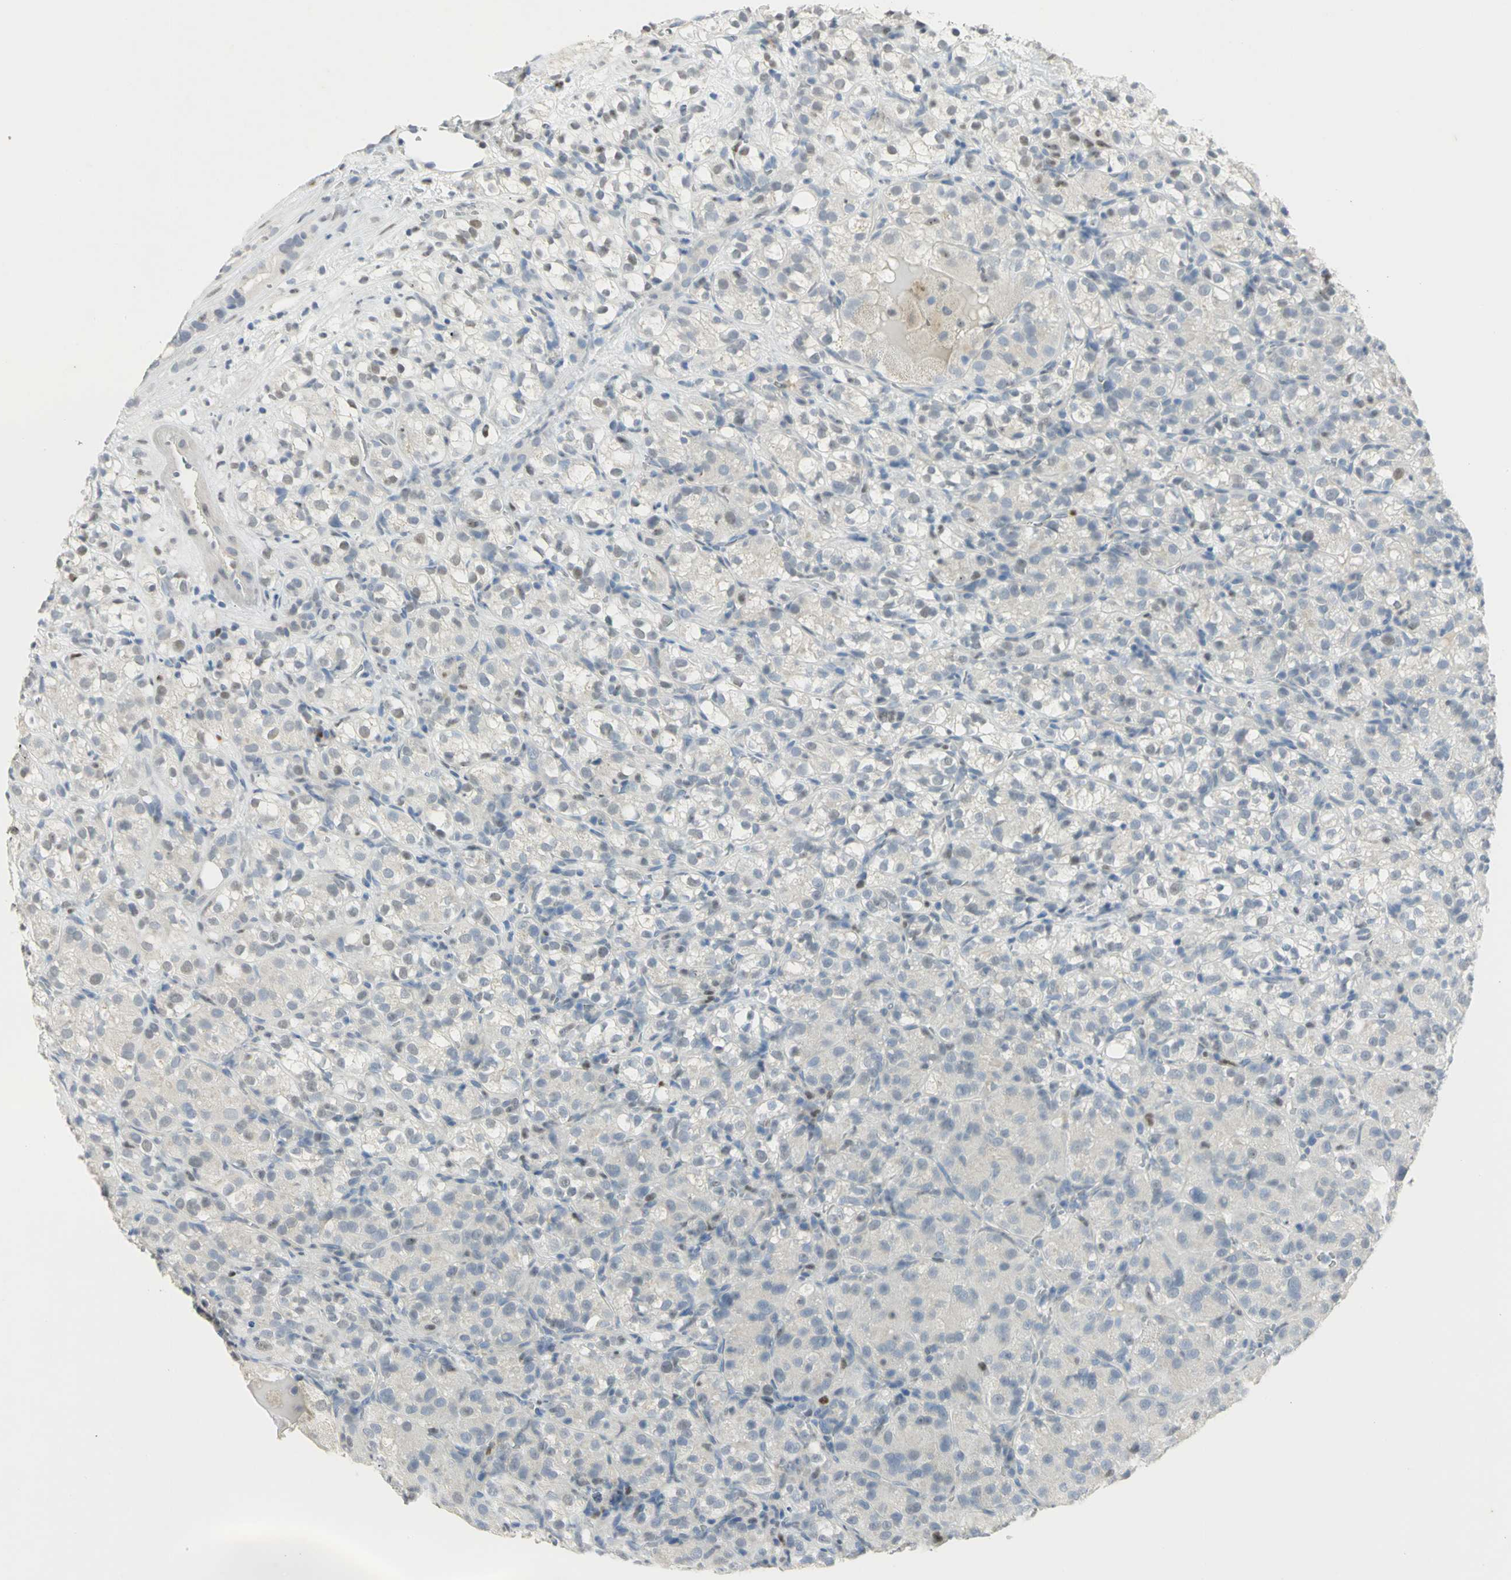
{"staining": {"intensity": "negative", "quantity": "none", "location": "none"}, "tissue": "renal cancer", "cell_type": "Tumor cells", "image_type": "cancer", "snomed": [{"axis": "morphology", "description": "Normal tissue, NOS"}, {"axis": "morphology", "description": "Adenocarcinoma, NOS"}, {"axis": "topography", "description": "Kidney"}], "caption": "The image reveals no significant staining in tumor cells of renal cancer (adenocarcinoma).", "gene": "BCL6", "patient": {"sex": "male", "age": 61}}